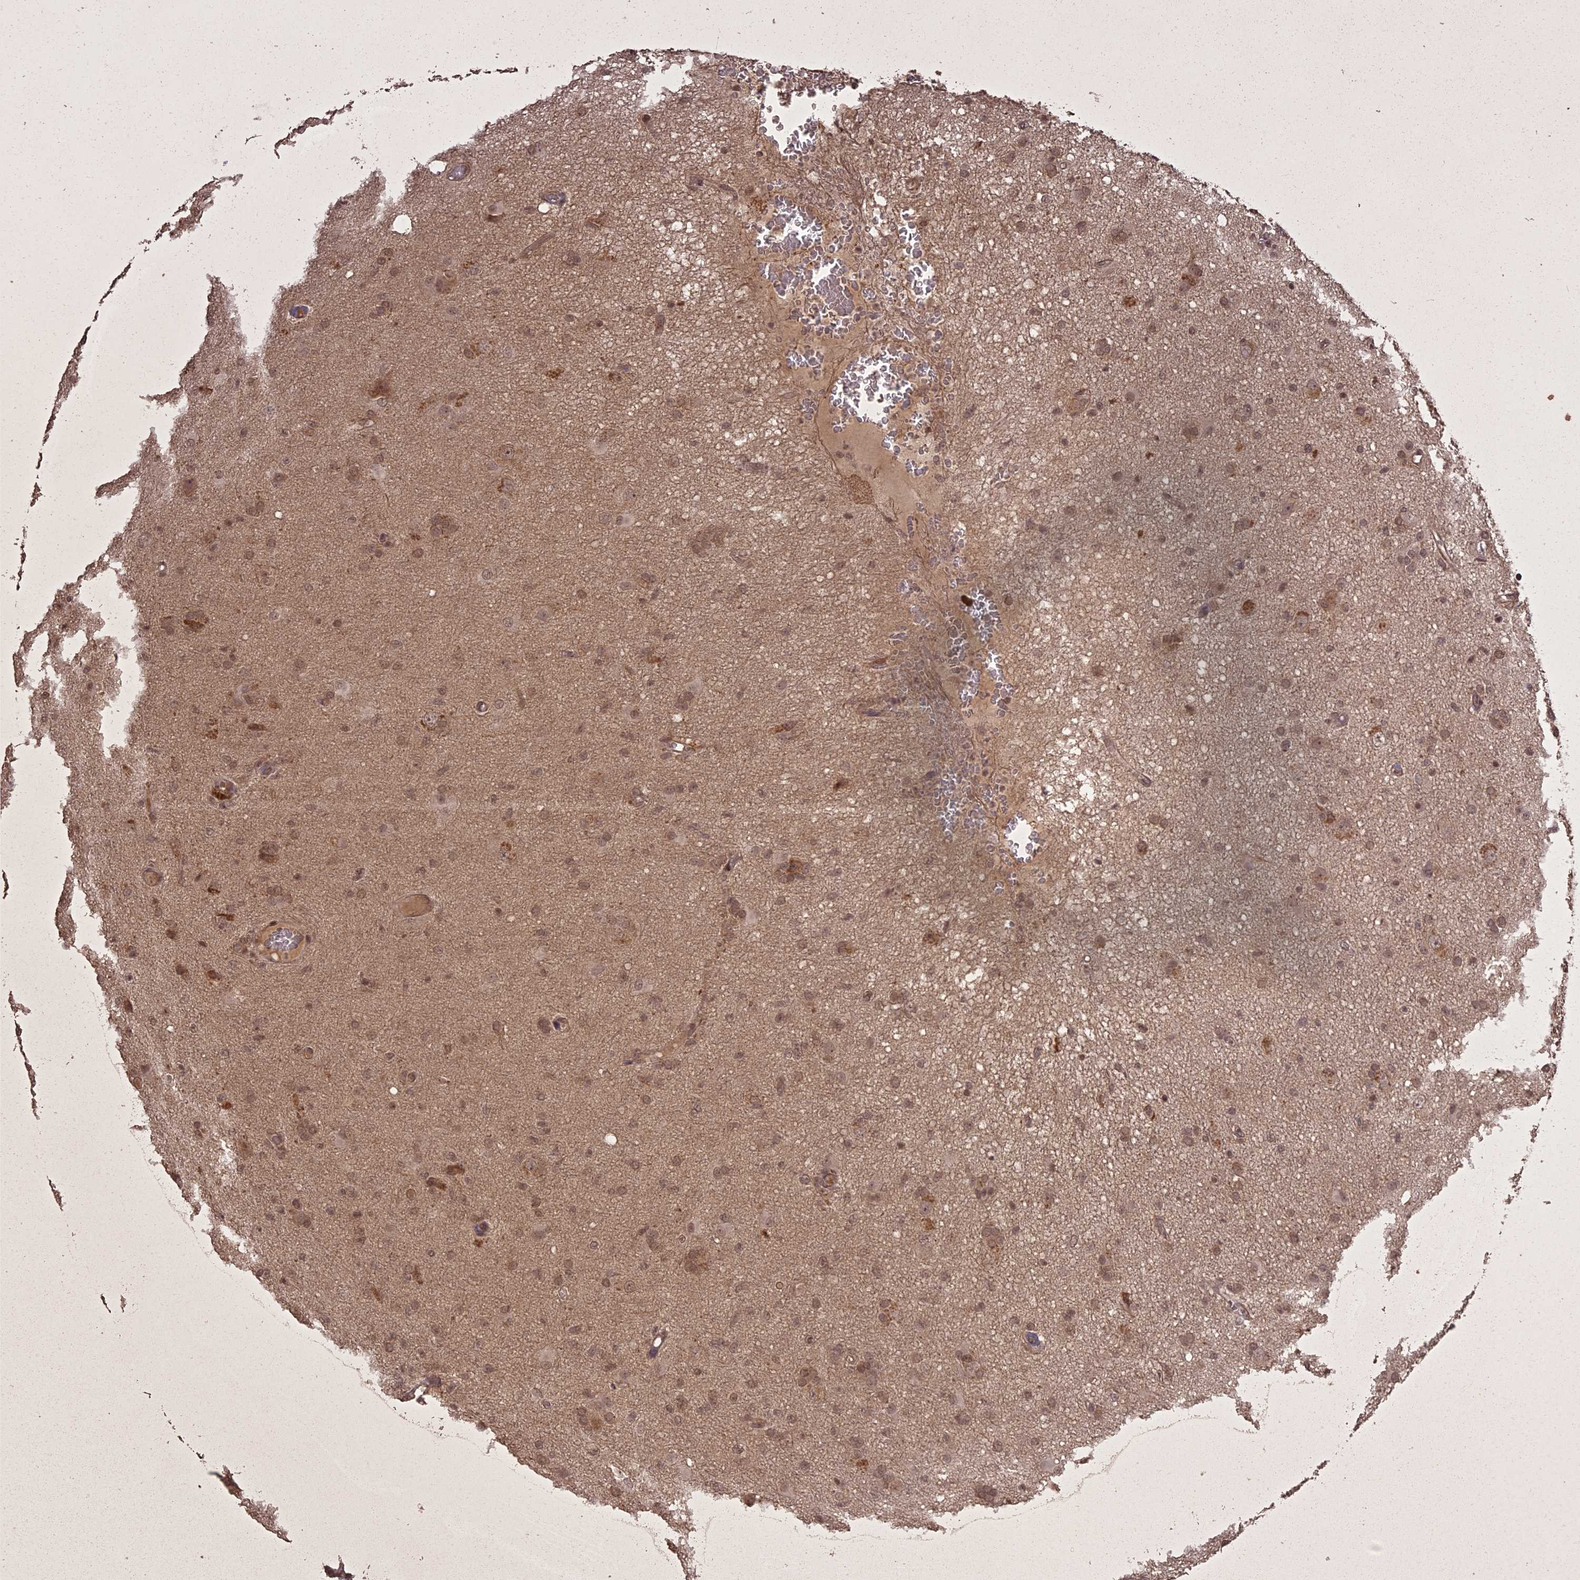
{"staining": {"intensity": "weak", "quantity": ">75%", "location": "cytoplasmic/membranous,nuclear"}, "tissue": "glioma", "cell_type": "Tumor cells", "image_type": "cancer", "snomed": [{"axis": "morphology", "description": "Glioma, malignant, High grade"}, {"axis": "topography", "description": "Brain"}], "caption": "Tumor cells demonstrate weak cytoplasmic/membranous and nuclear positivity in about >75% of cells in high-grade glioma (malignant).", "gene": "ING5", "patient": {"sex": "female", "age": 57}}